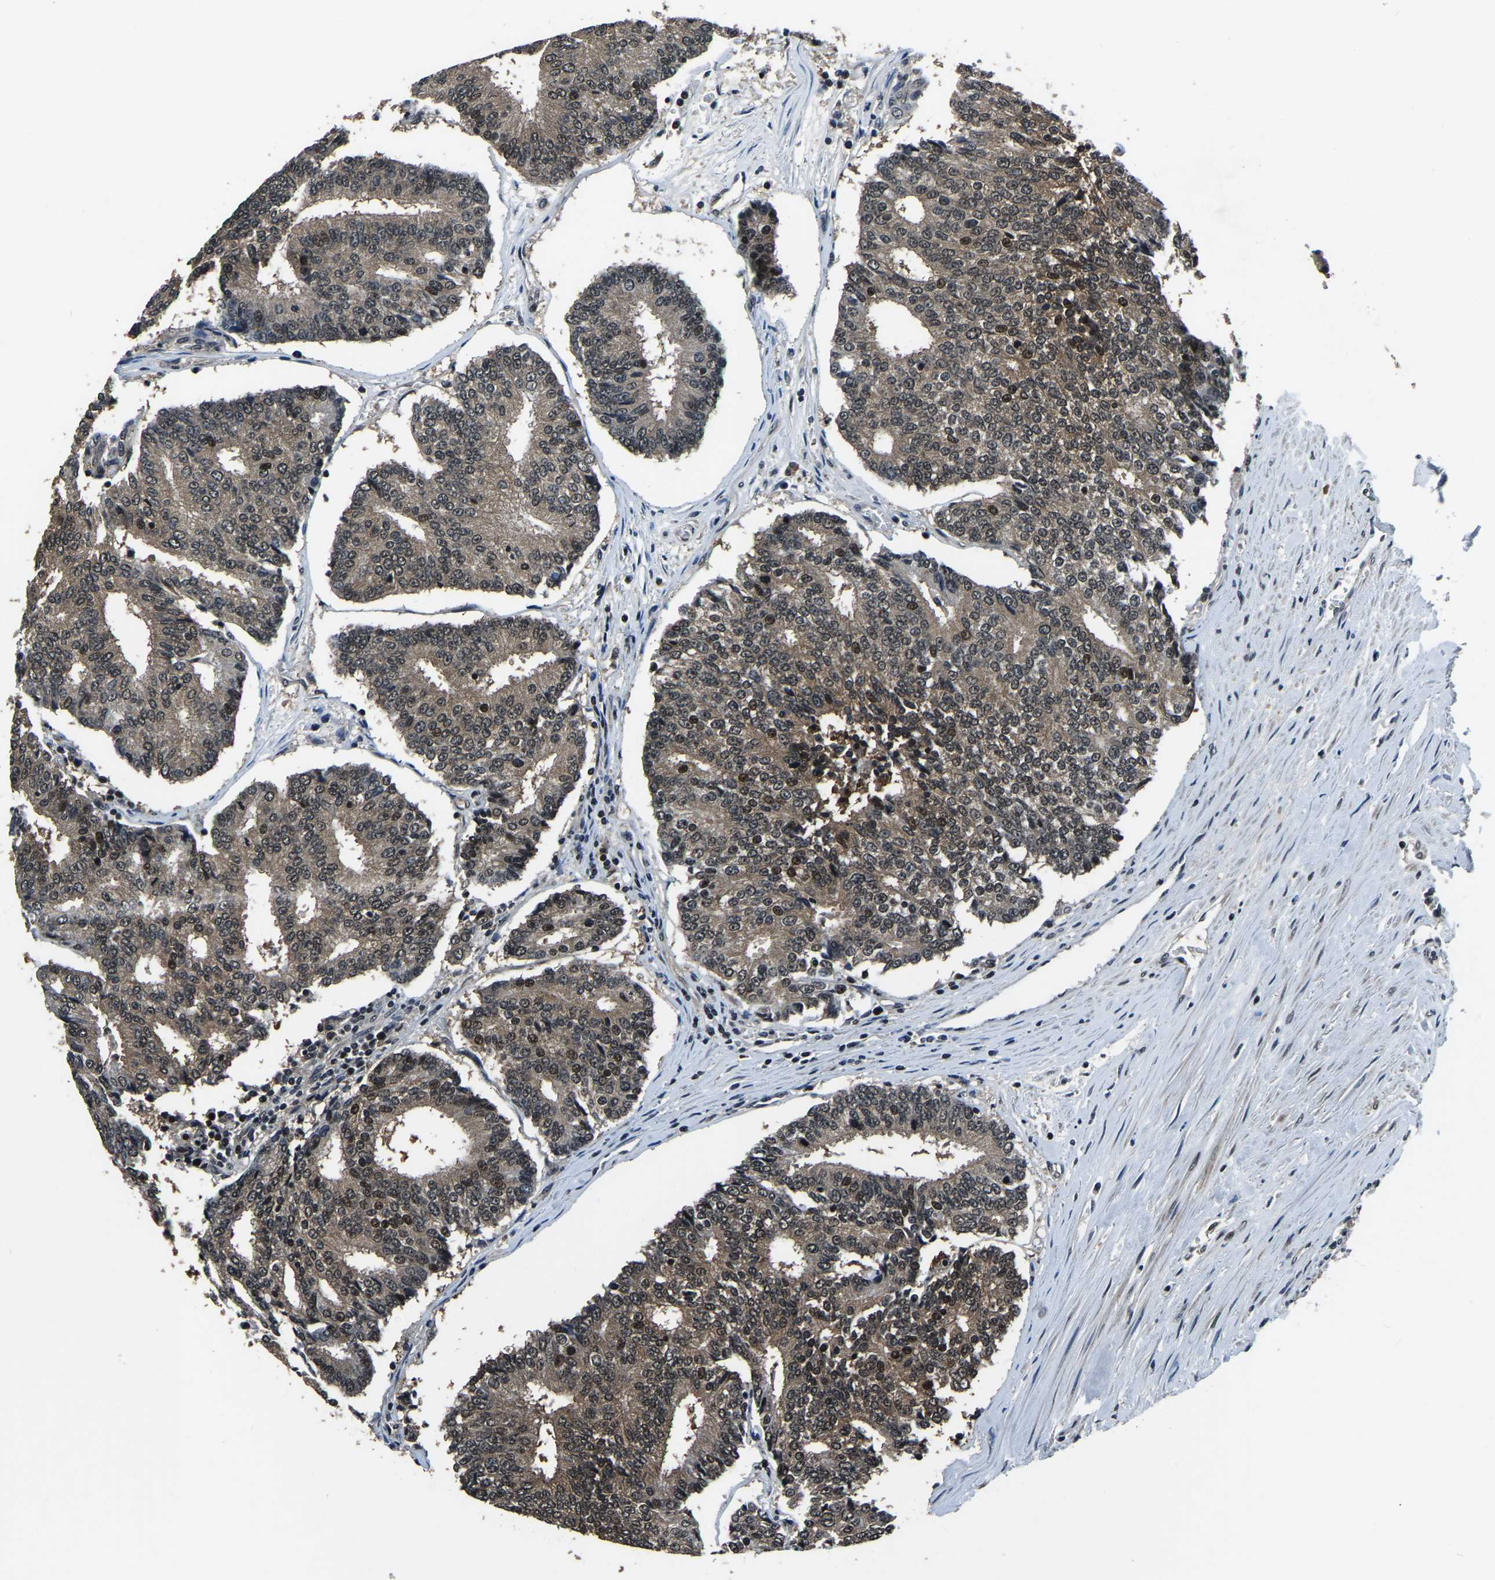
{"staining": {"intensity": "weak", "quantity": ">75%", "location": "cytoplasmic/membranous,nuclear"}, "tissue": "prostate cancer", "cell_type": "Tumor cells", "image_type": "cancer", "snomed": [{"axis": "morphology", "description": "Adenocarcinoma, High grade"}, {"axis": "topography", "description": "Prostate"}], "caption": "Immunohistochemical staining of human prostate cancer reveals low levels of weak cytoplasmic/membranous and nuclear protein expression in about >75% of tumor cells.", "gene": "ANKIB1", "patient": {"sex": "male", "age": 55}}